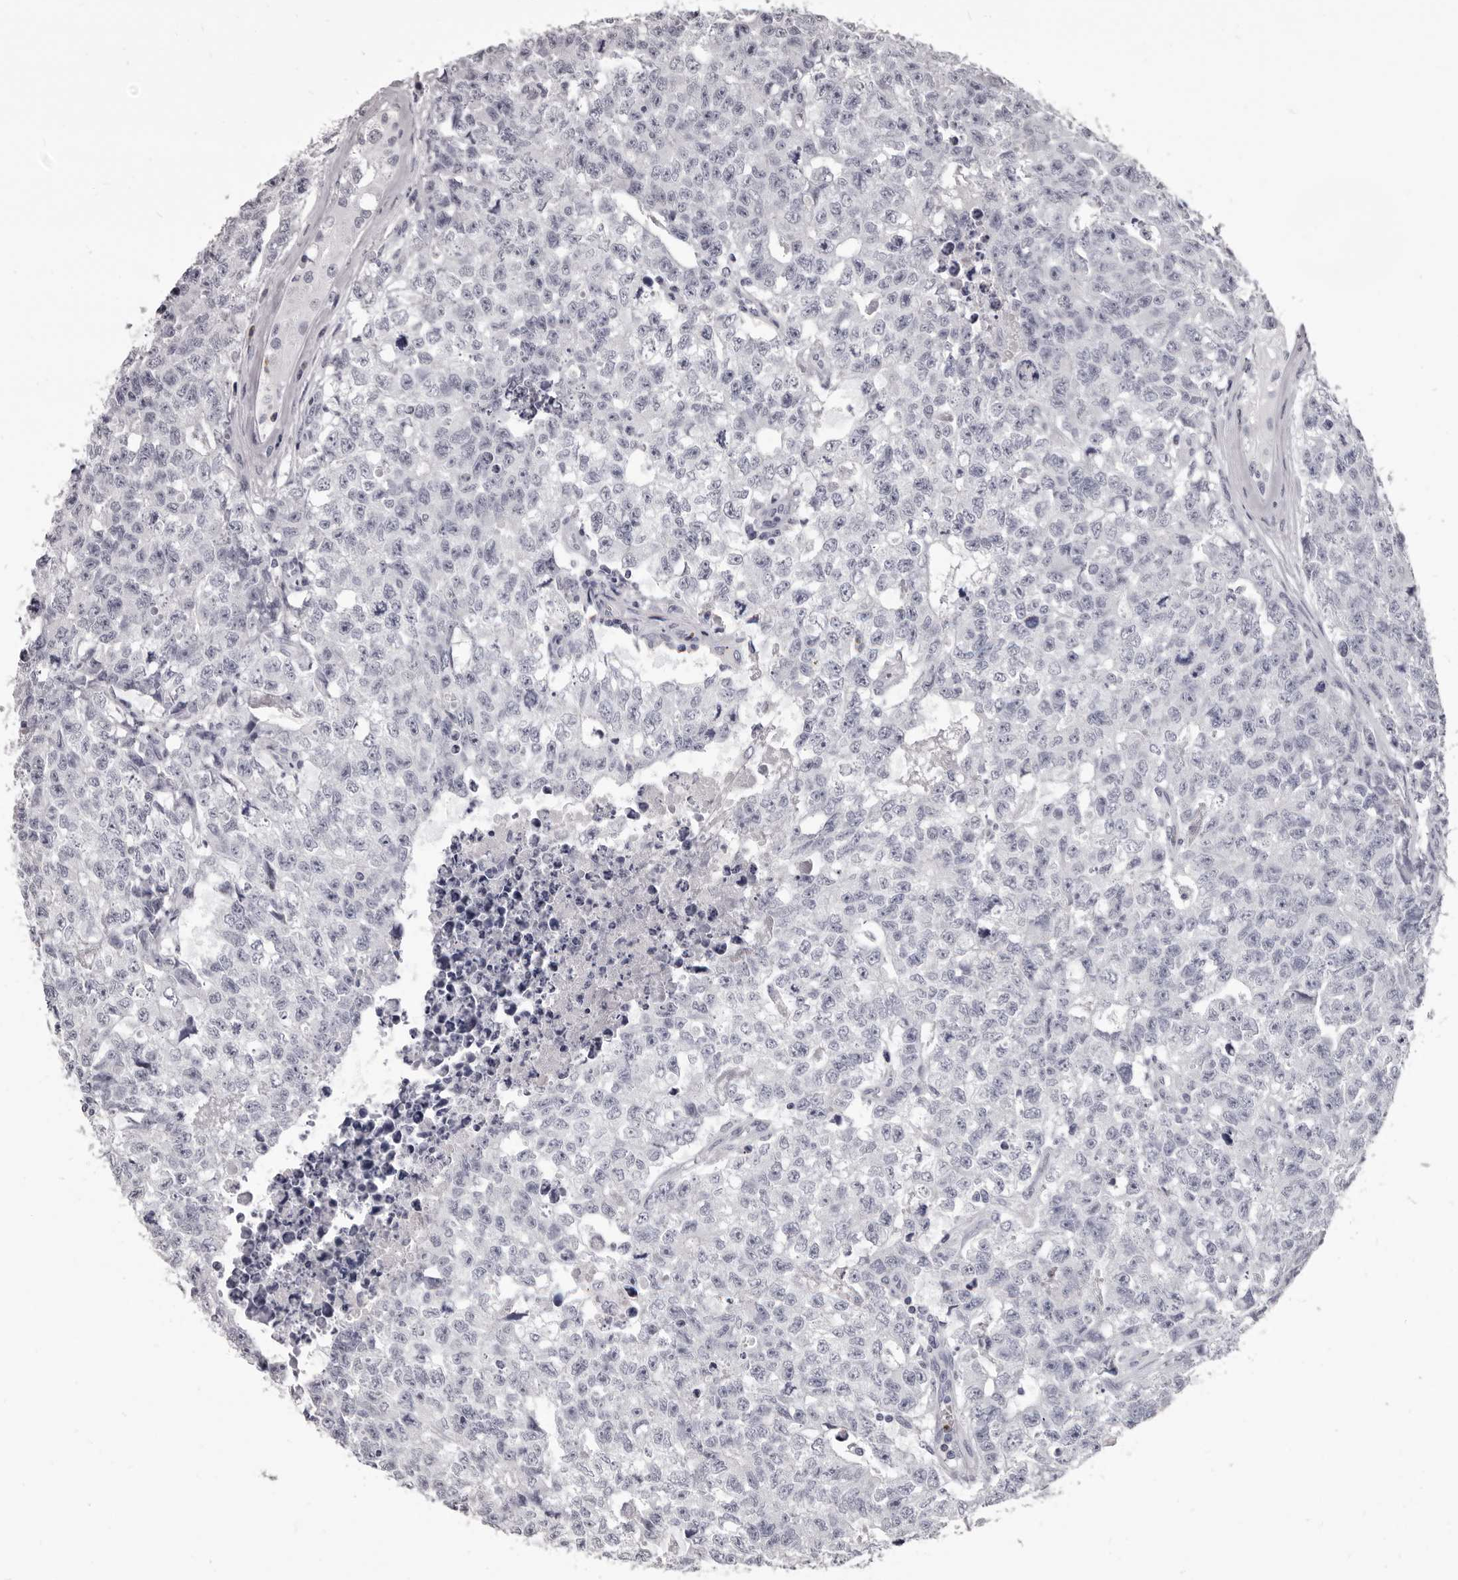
{"staining": {"intensity": "negative", "quantity": "none", "location": "none"}, "tissue": "testis cancer", "cell_type": "Tumor cells", "image_type": "cancer", "snomed": [{"axis": "morphology", "description": "Carcinoma, Embryonal, NOS"}, {"axis": "topography", "description": "Testis"}], "caption": "Tumor cells are negative for brown protein staining in testis cancer.", "gene": "GZMH", "patient": {"sex": "male", "age": 28}}